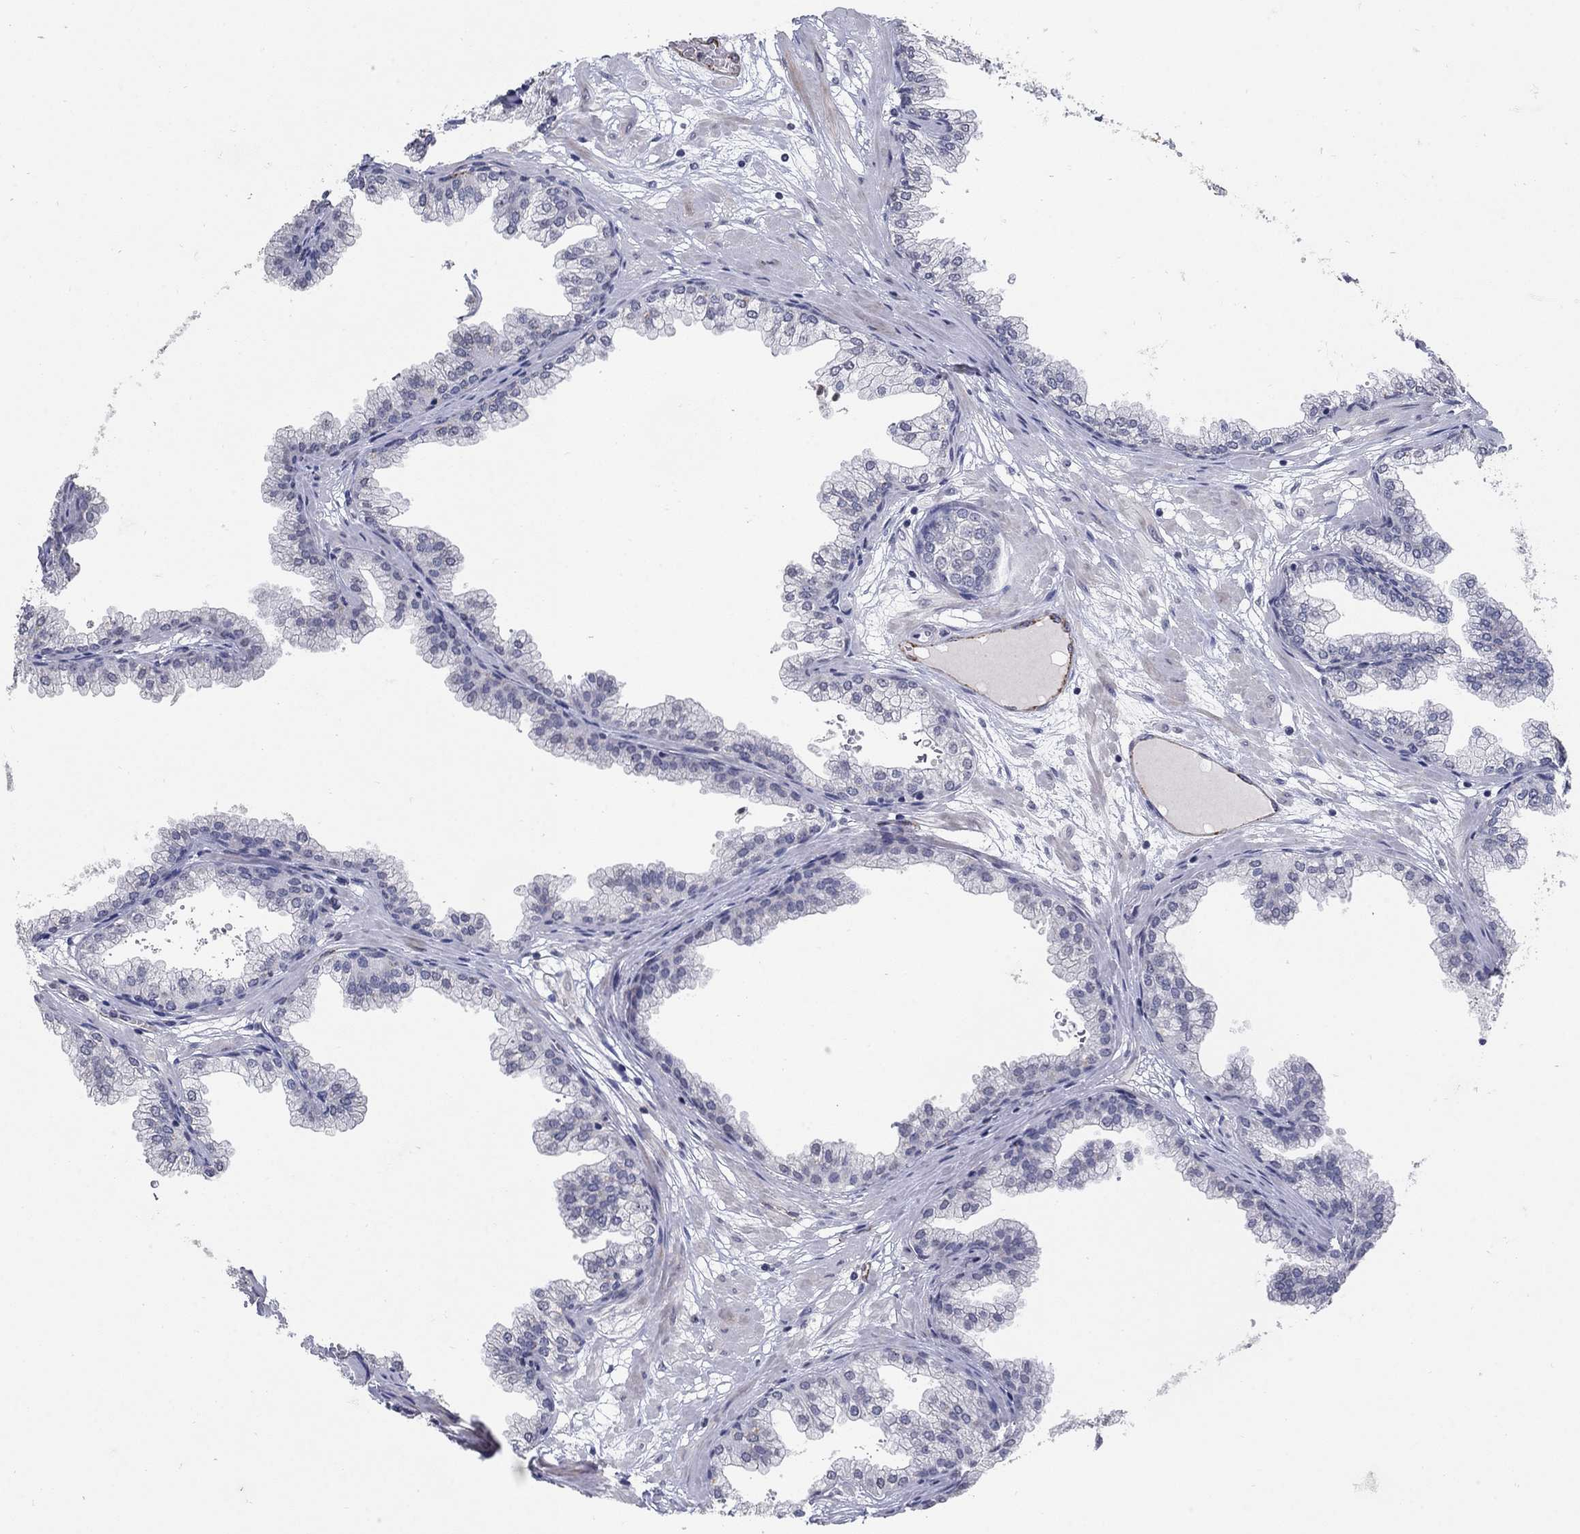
{"staining": {"intensity": "negative", "quantity": "none", "location": "none"}, "tissue": "prostate", "cell_type": "Glandular cells", "image_type": "normal", "snomed": [{"axis": "morphology", "description": "Normal tissue, NOS"}, {"axis": "topography", "description": "Prostate"}], "caption": "Prostate stained for a protein using immunohistochemistry (IHC) exhibits no expression glandular cells.", "gene": "TINAG", "patient": {"sex": "male", "age": 37}}